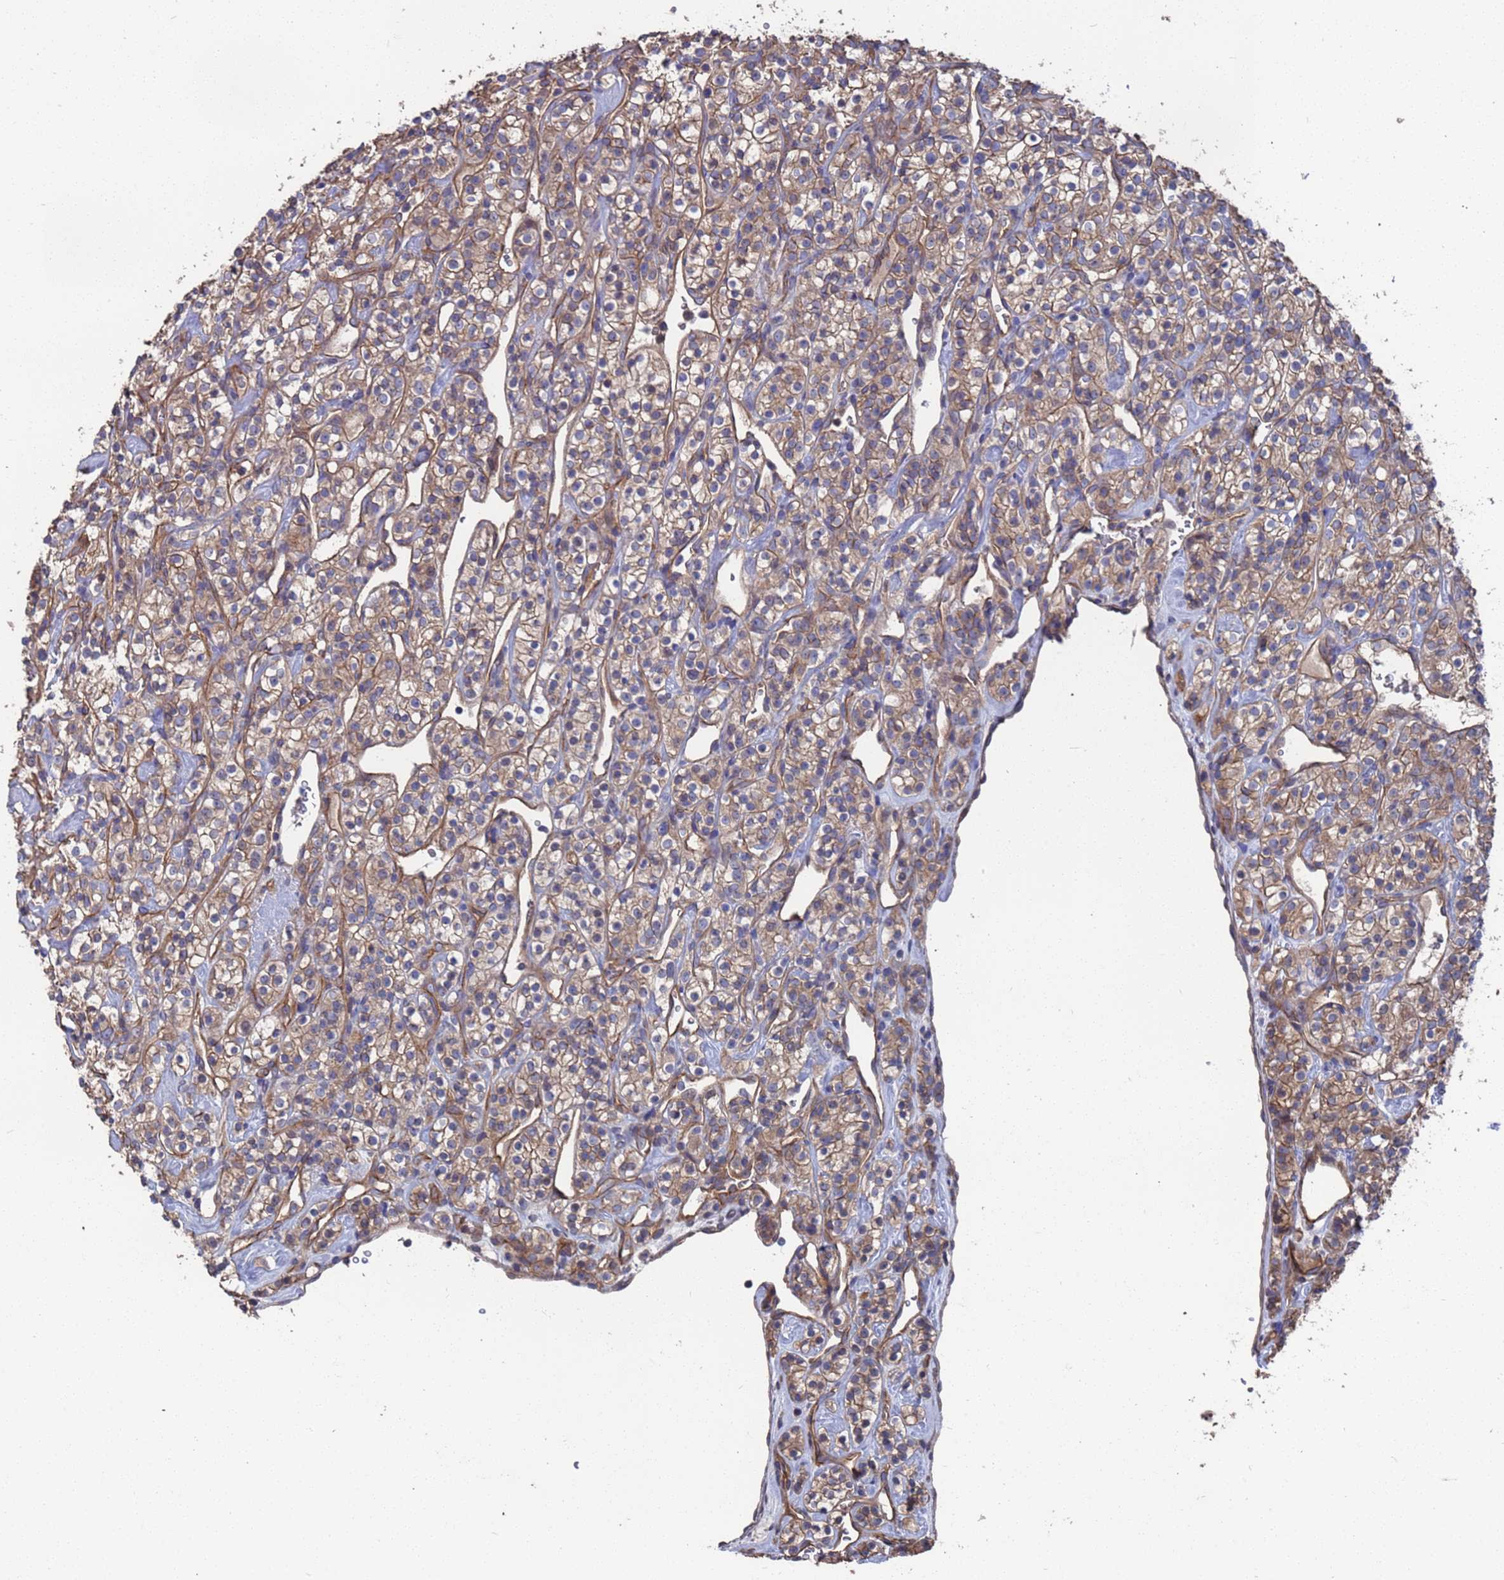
{"staining": {"intensity": "moderate", "quantity": ">75%", "location": "cytoplasmic/membranous"}, "tissue": "renal cancer", "cell_type": "Tumor cells", "image_type": "cancer", "snomed": [{"axis": "morphology", "description": "Adenocarcinoma, NOS"}, {"axis": "topography", "description": "Kidney"}], "caption": "Immunohistochemistry (DAB) staining of human renal cancer (adenocarcinoma) exhibits moderate cytoplasmic/membranous protein positivity in about >75% of tumor cells. The staining was performed using DAB to visualize the protein expression in brown, while the nuclei were stained in blue with hematoxylin (Magnification: 20x).", "gene": "NDUFAF6", "patient": {"sex": "male", "age": 77}}